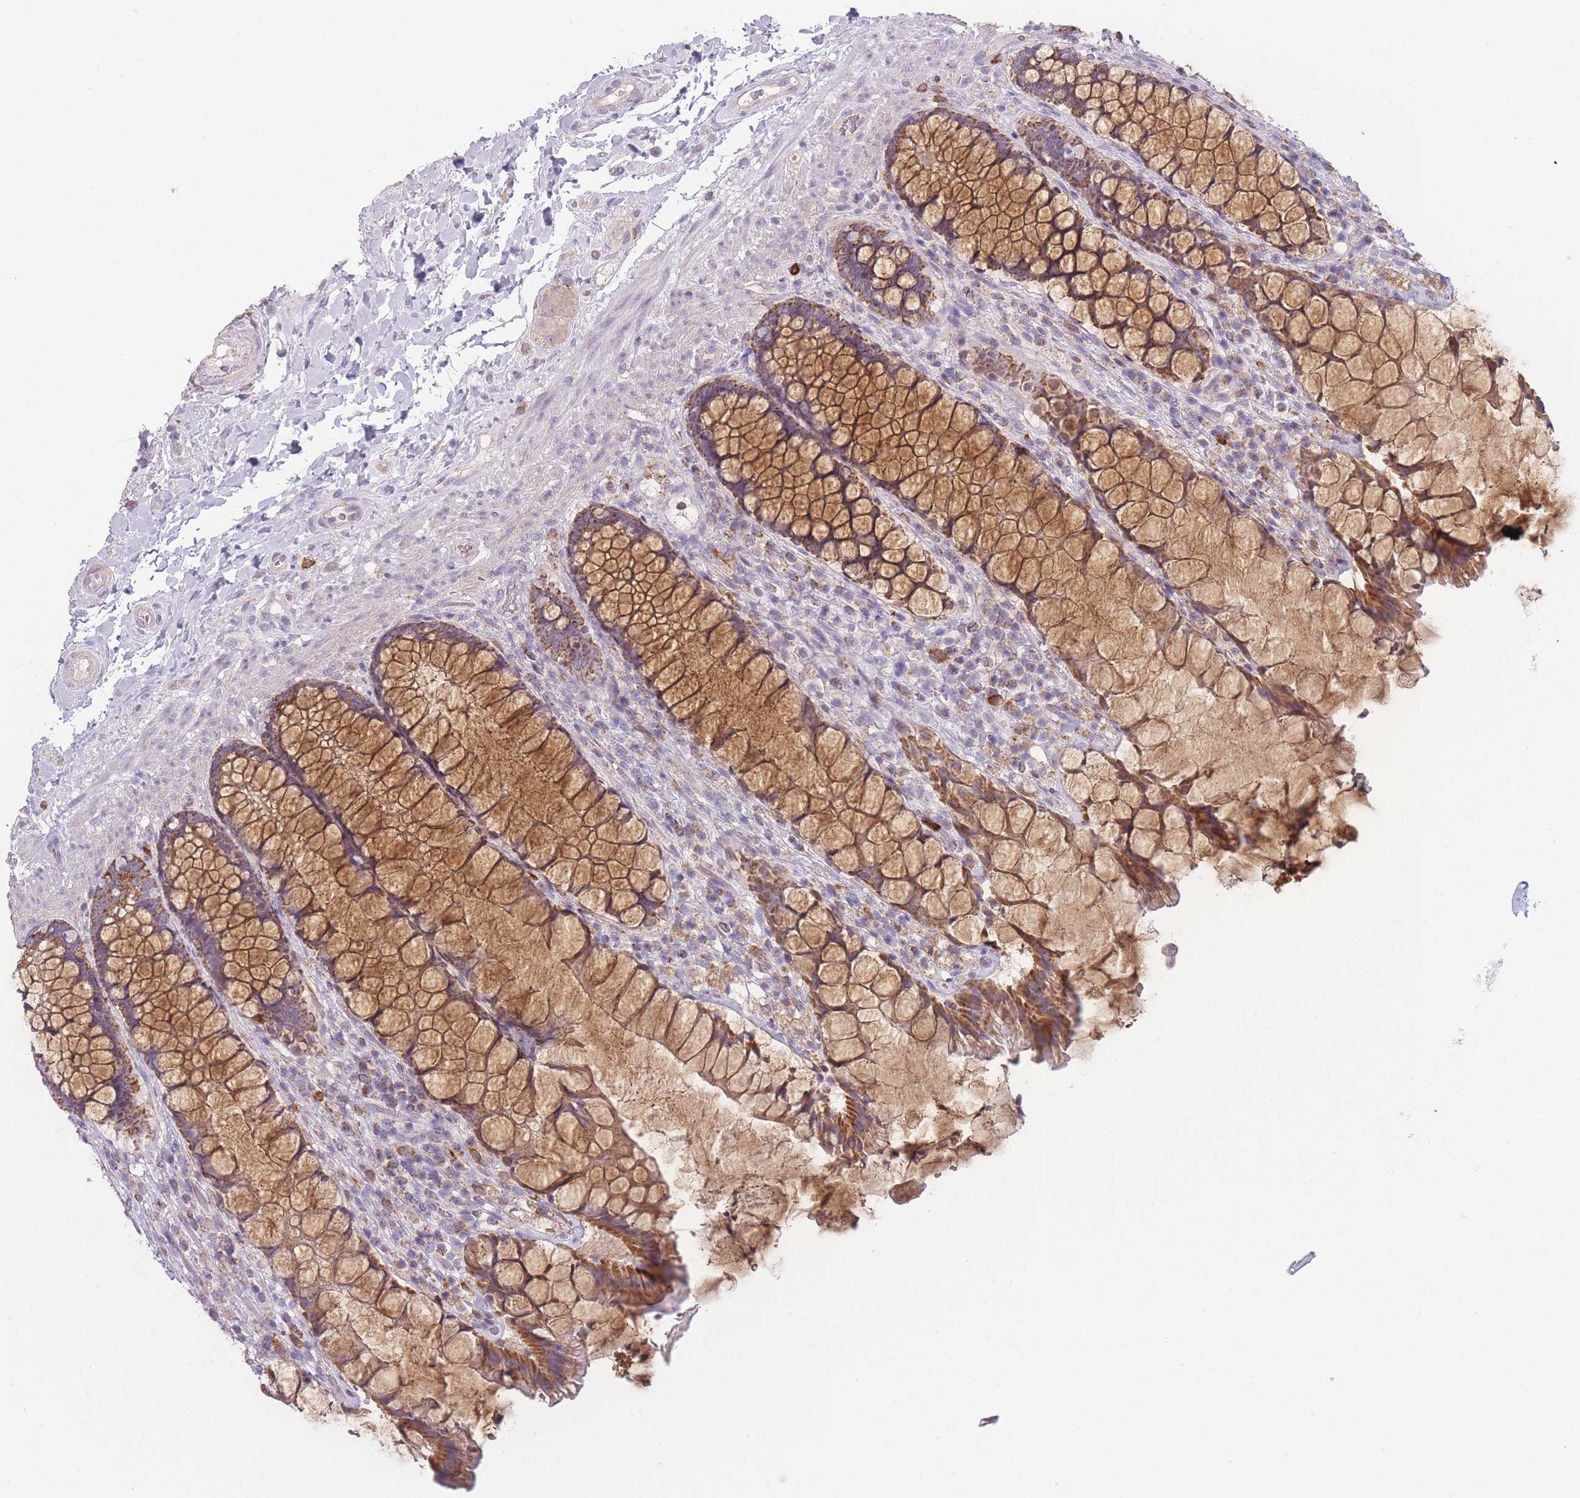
{"staining": {"intensity": "moderate", "quantity": ">75%", "location": "cytoplasmic/membranous"}, "tissue": "rectum", "cell_type": "Glandular cells", "image_type": "normal", "snomed": [{"axis": "morphology", "description": "Normal tissue, NOS"}, {"axis": "topography", "description": "Rectum"}], "caption": "This is a histology image of immunohistochemistry (IHC) staining of normal rectum, which shows moderate expression in the cytoplasmic/membranous of glandular cells.", "gene": "PRAM1", "patient": {"sex": "female", "age": 58}}